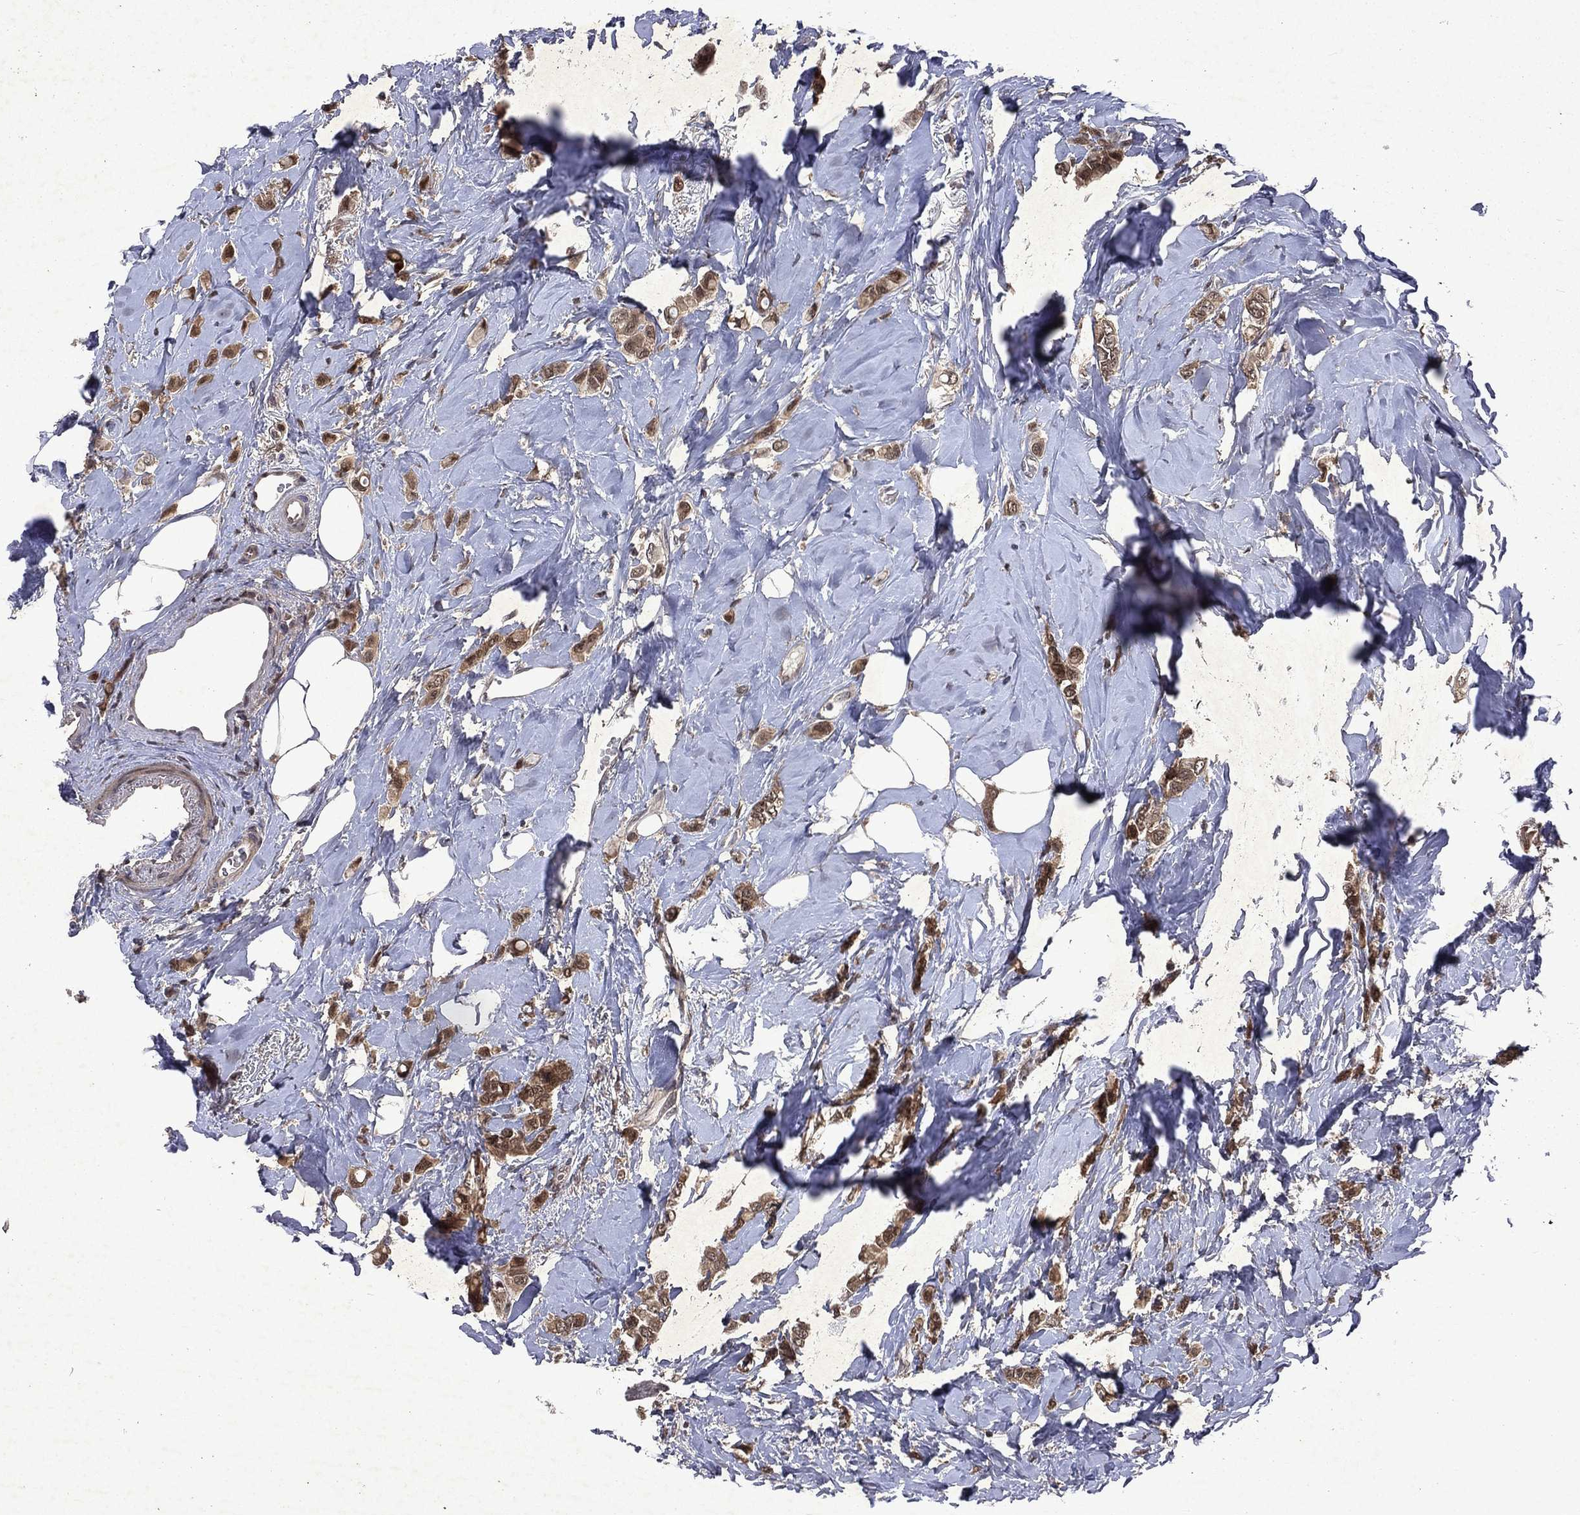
{"staining": {"intensity": "moderate", "quantity": ">75%", "location": "cytoplasmic/membranous,nuclear"}, "tissue": "breast cancer", "cell_type": "Tumor cells", "image_type": "cancer", "snomed": [{"axis": "morphology", "description": "Lobular carcinoma"}, {"axis": "topography", "description": "Breast"}], "caption": "A micrograph of breast lobular carcinoma stained for a protein displays moderate cytoplasmic/membranous and nuclear brown staining in tumor cells.", "gene": "MTAP", "patient": {"sex": "female", "age": 66}}